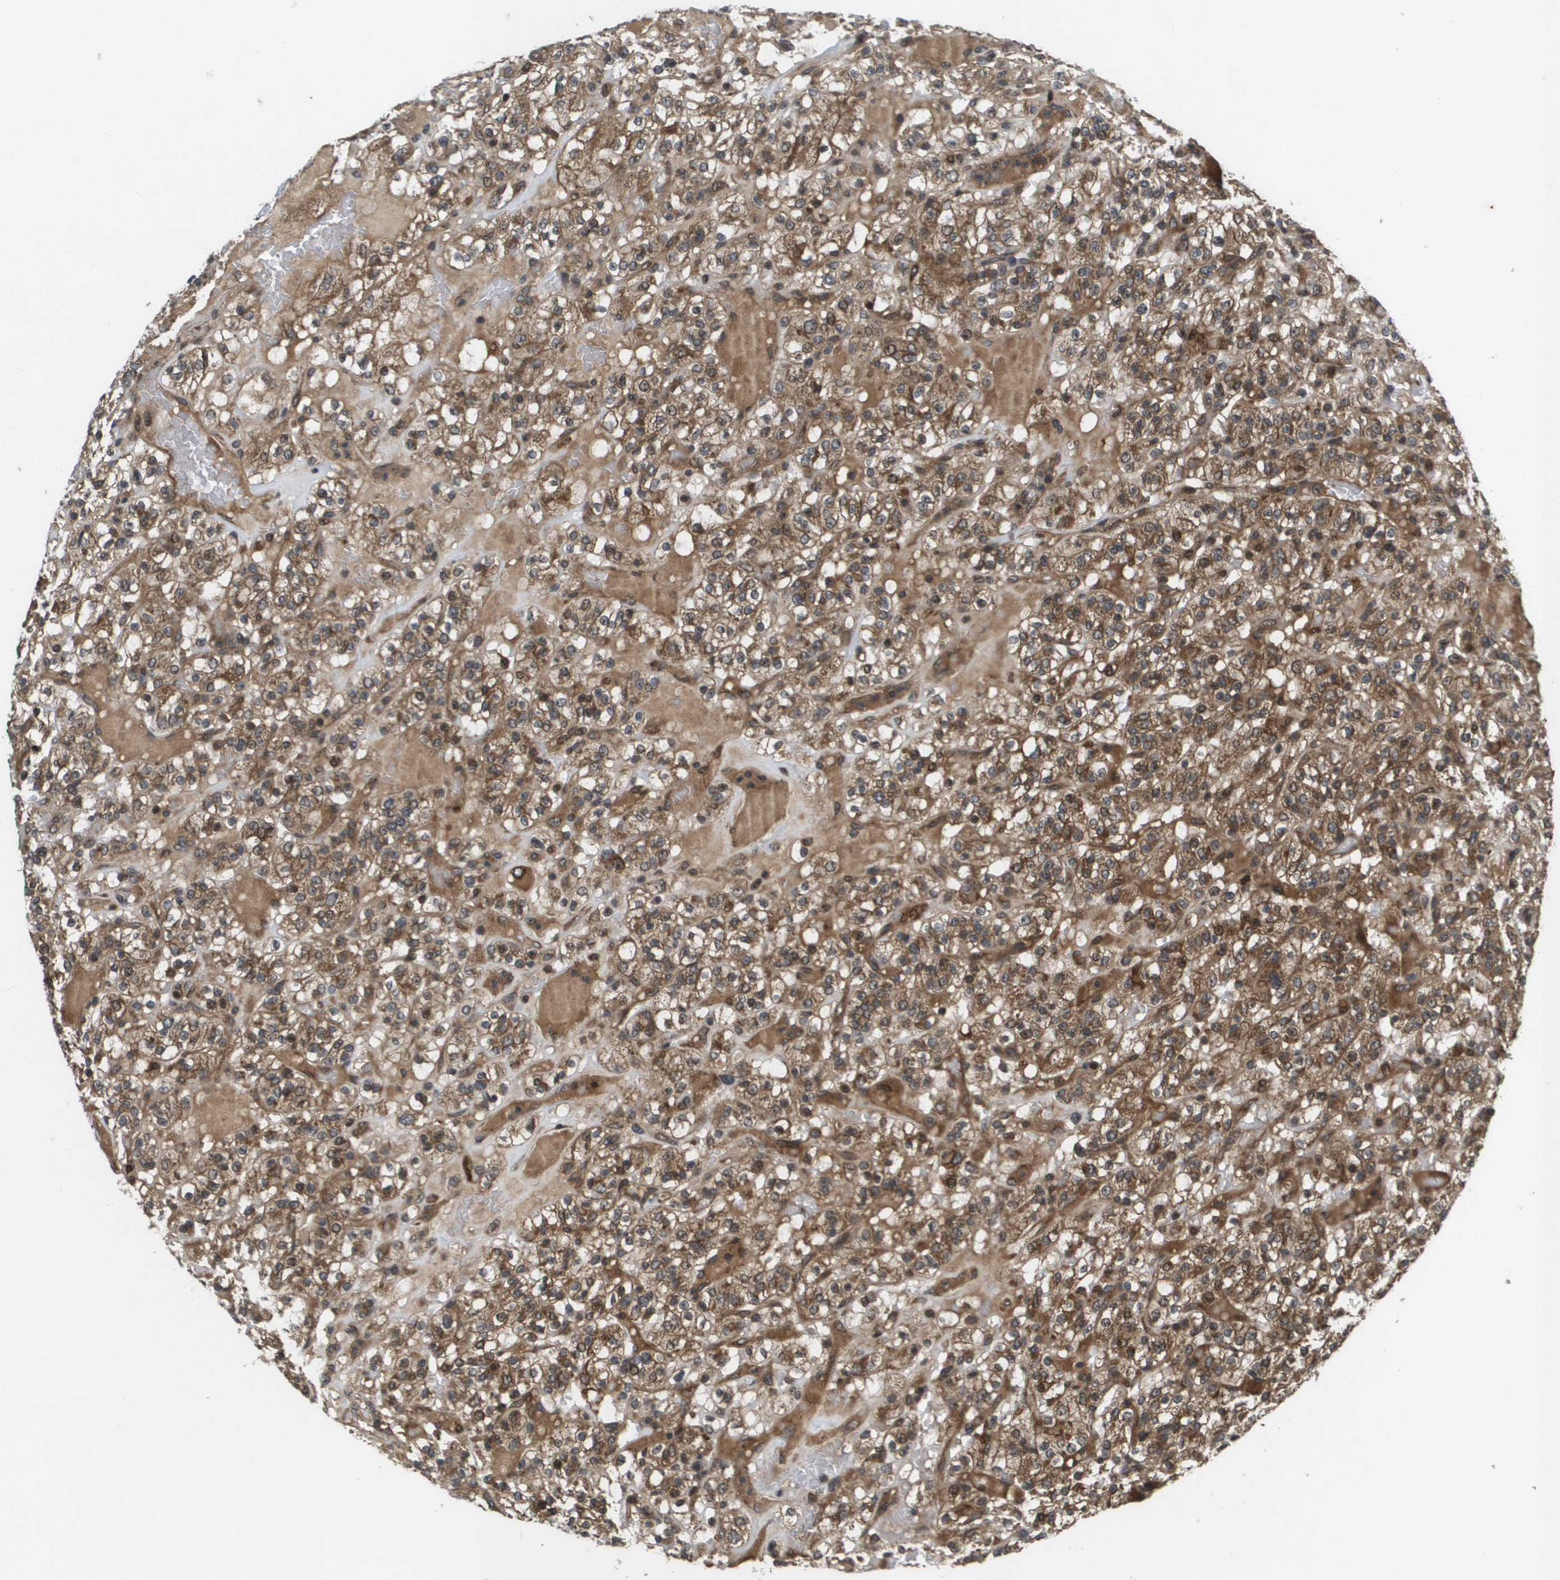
{"staining": {"intensity": "moderate", "quantity": ">75%", "location": "cytoplasmic/membranous"}, "tissue": "renal cancer", "cell_type": "Tumor cells", "image_type": "cancer", "snomed": [{"axis": "morphology", "description": "Normal tissue, NOS"}, {"axis": "morphology", "description": "Adenocarcinoma, NOS"}, {"axis": "topography", "description": "Kidney"}], "caption": "Approximately >75% of tumor cells in adenocarcinoma (renal) demonstrate moderate cytoplasmic/membranous protein staining as visualized by brown immunohistochemical staining.", "gene": "KIF11", "patient": {"sex": "female", "age": 72}}